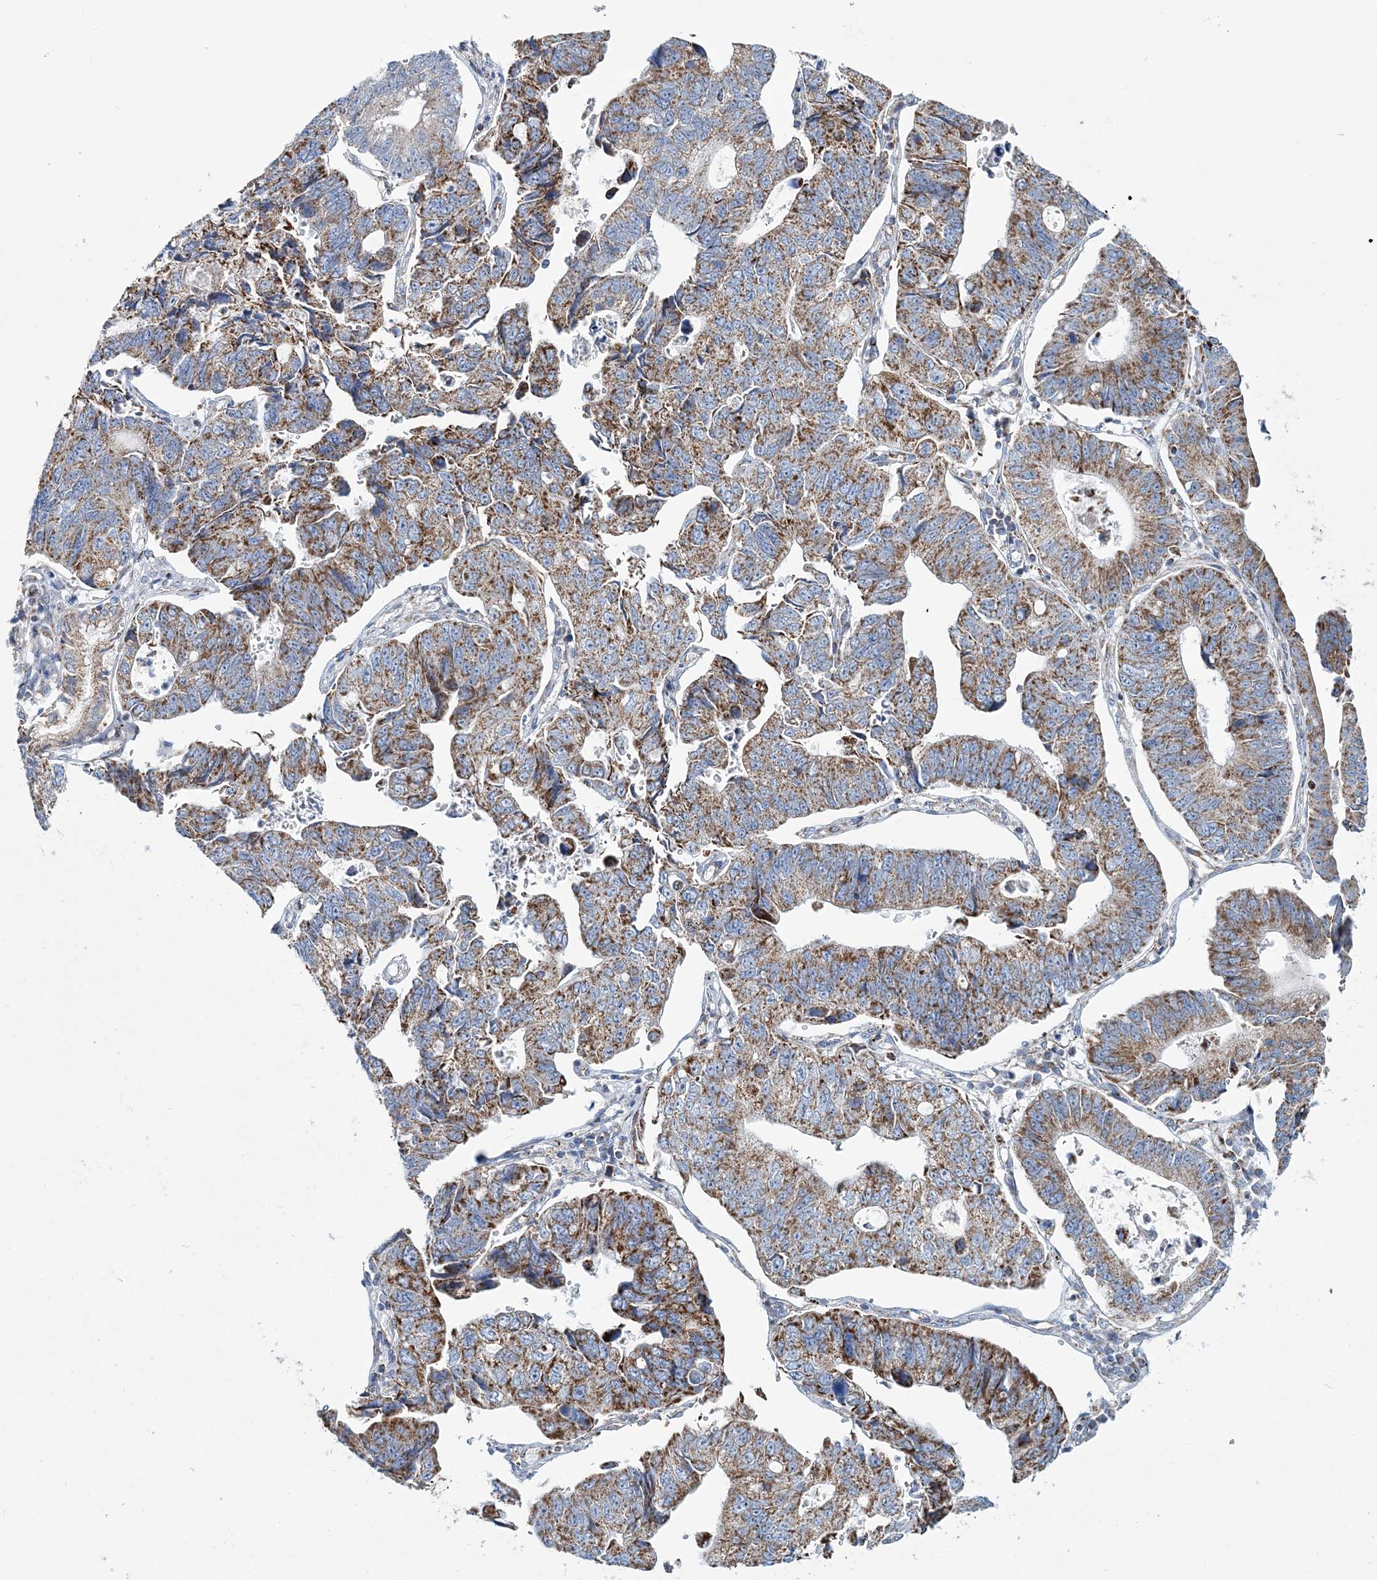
{"staining": {"intensity": "moderate", "quantity": ">75%", "location": "cytoplasmic/membranous"}, "tissue": "stomach cancer", "cell_type": "Tumor cells", "image_type": "cancer", "snomed": [{"axis": "morphology", "description": "Adenocarcinoma, NOS"}, {"axis": "topography", "description": "Stomach"}], "caption": "A photomicrograph showing moderate cytoplasmic/membranous positivity in approximately >75% of tumor cells in adenocarcinoma (stomach), as visualized by brown immunohistochemical staining.", "gene": "ARHGAP6", "patient": {"sex": "male", "age": 59}}